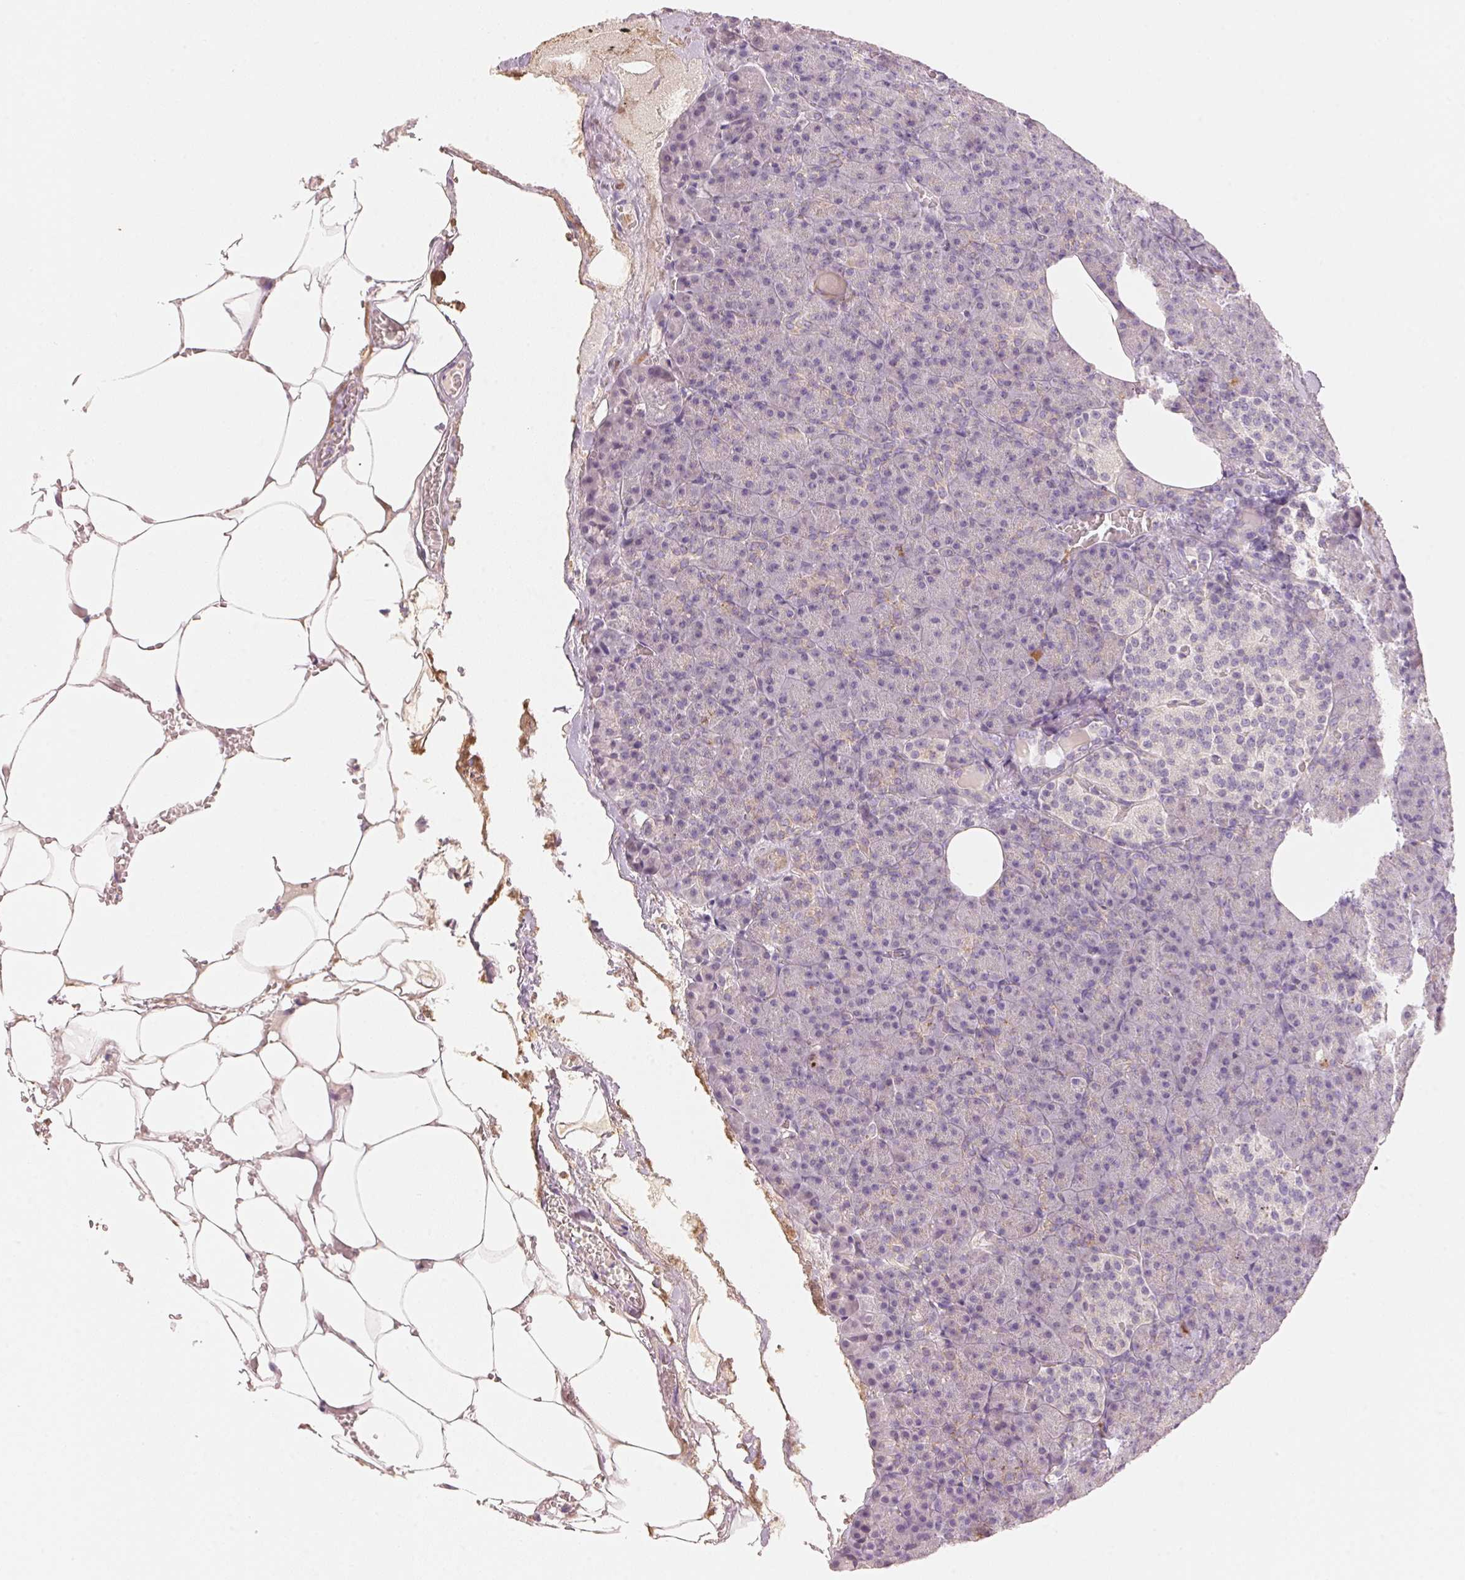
{"staining": {"intensity": "weak", "quantity": "<25%", "location": "cytoplasmic/membranous"}, "tissue": "pancreas", "cell_type": "Exocrine glandular cells", "image_type": "normal", "snomed": [{"axis": "morphology", "description": "Normal tissue, NOS"}, {"axis": "topography", "description": "Pancreas"}], "caption": "High magnification brightfield microscopy of normal pancreas stained with DAB (brown) and counterstained with hematoxylin (blue): exocrine glandular cells show no significant staining.", "gene": "RMDN2", "patient": {"sex": "female", "age": 74}}